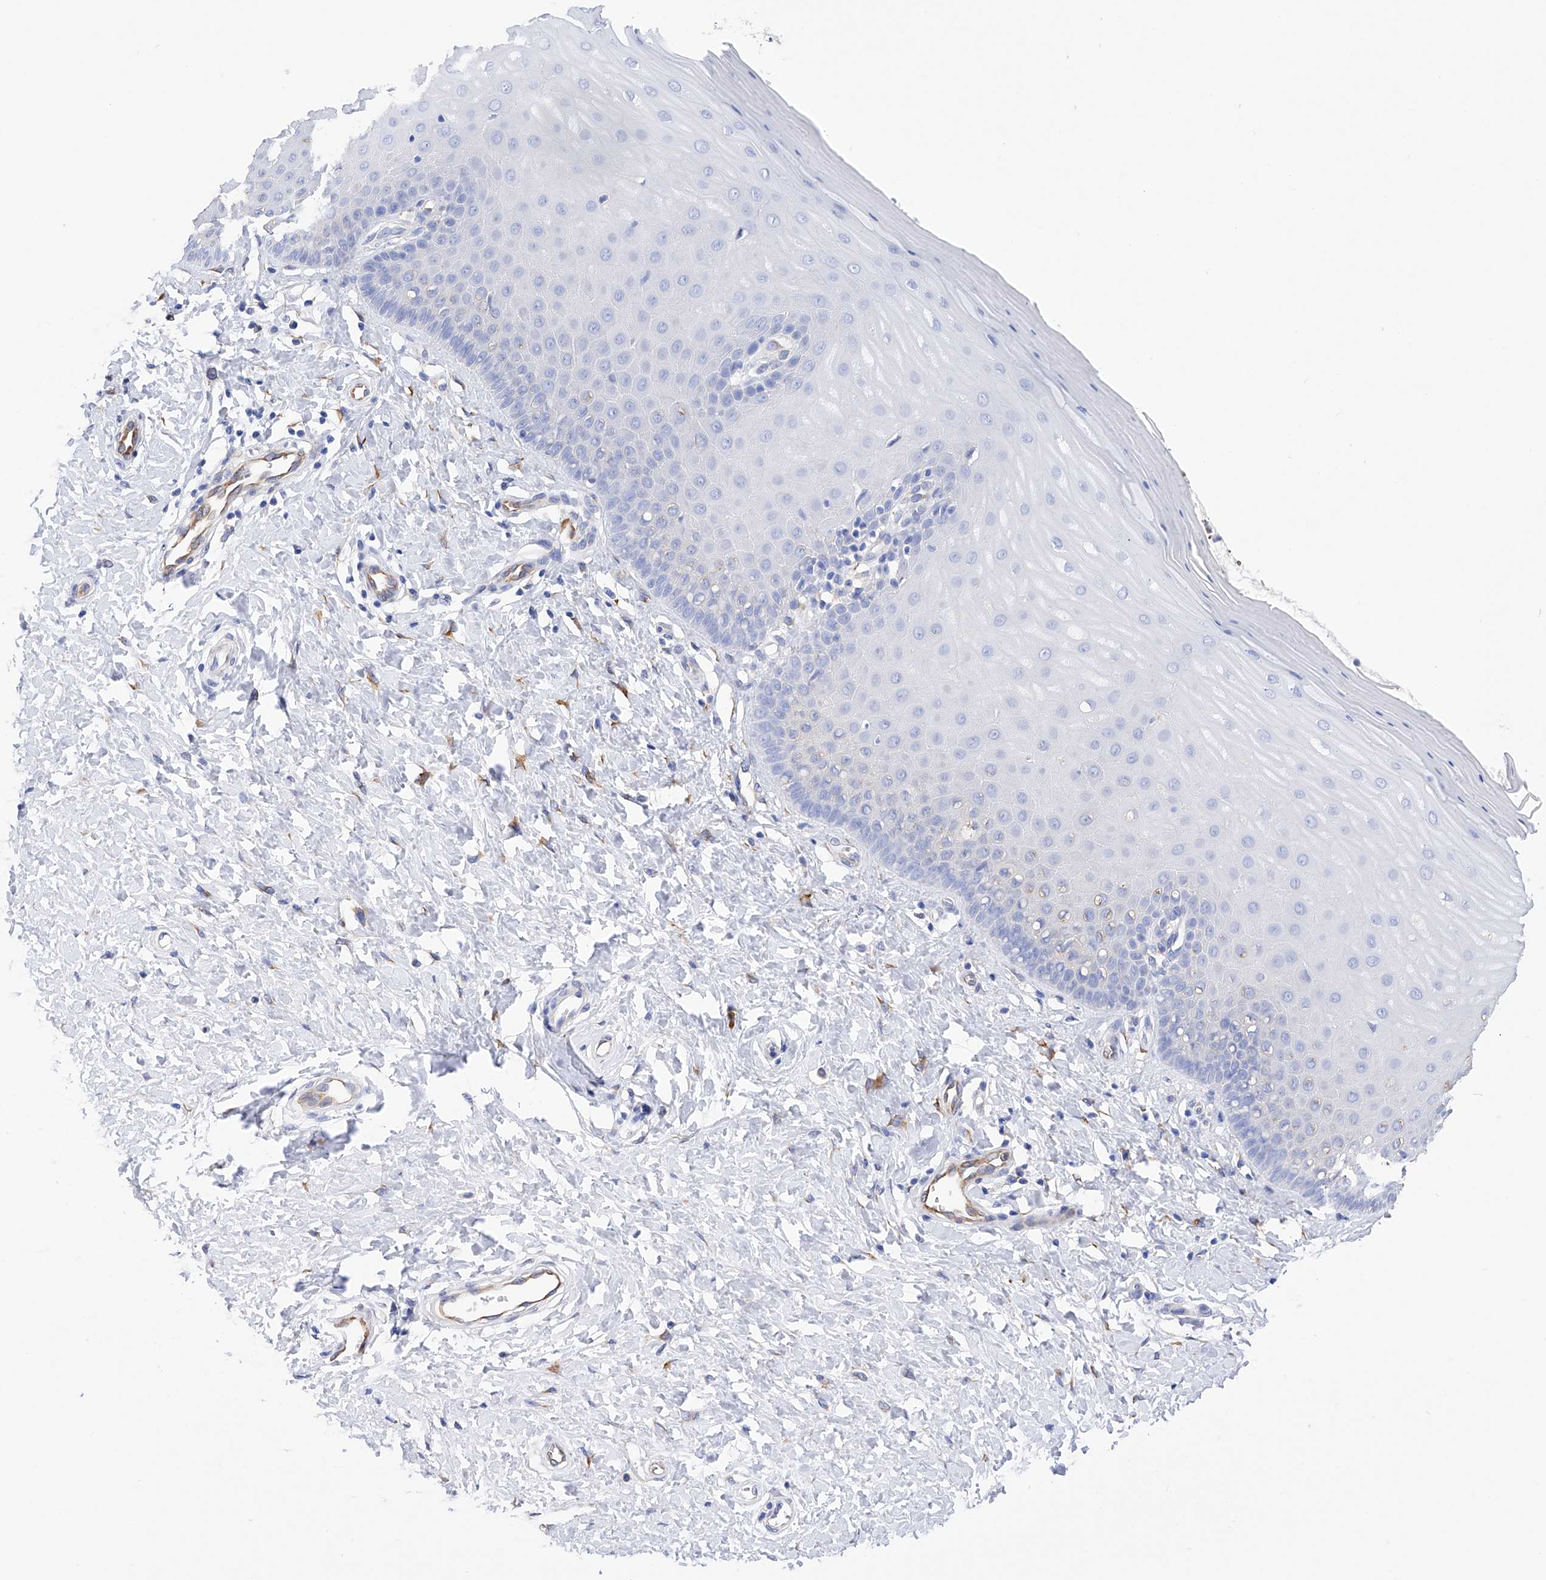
{"staining": {"intensity": "weak", "quantity": "<25%", "location": "cytoplasmic/membranous"}, "tissue": "cervix", "cell_type": "Glandular cells", "image_type": "normal", "snomed": [{"axis": "morphology", "description": "Normal tissue, NOS"}, {"axis": "topography", "description": "Cervix"}], "caption": "The IHC micrograph has no significant positivity in glandular cells of cervix. (DAB IHC with hematoxylin counter stain).", "gene": "PDIA5", "patient": {"sex": "female", "age": 55}}